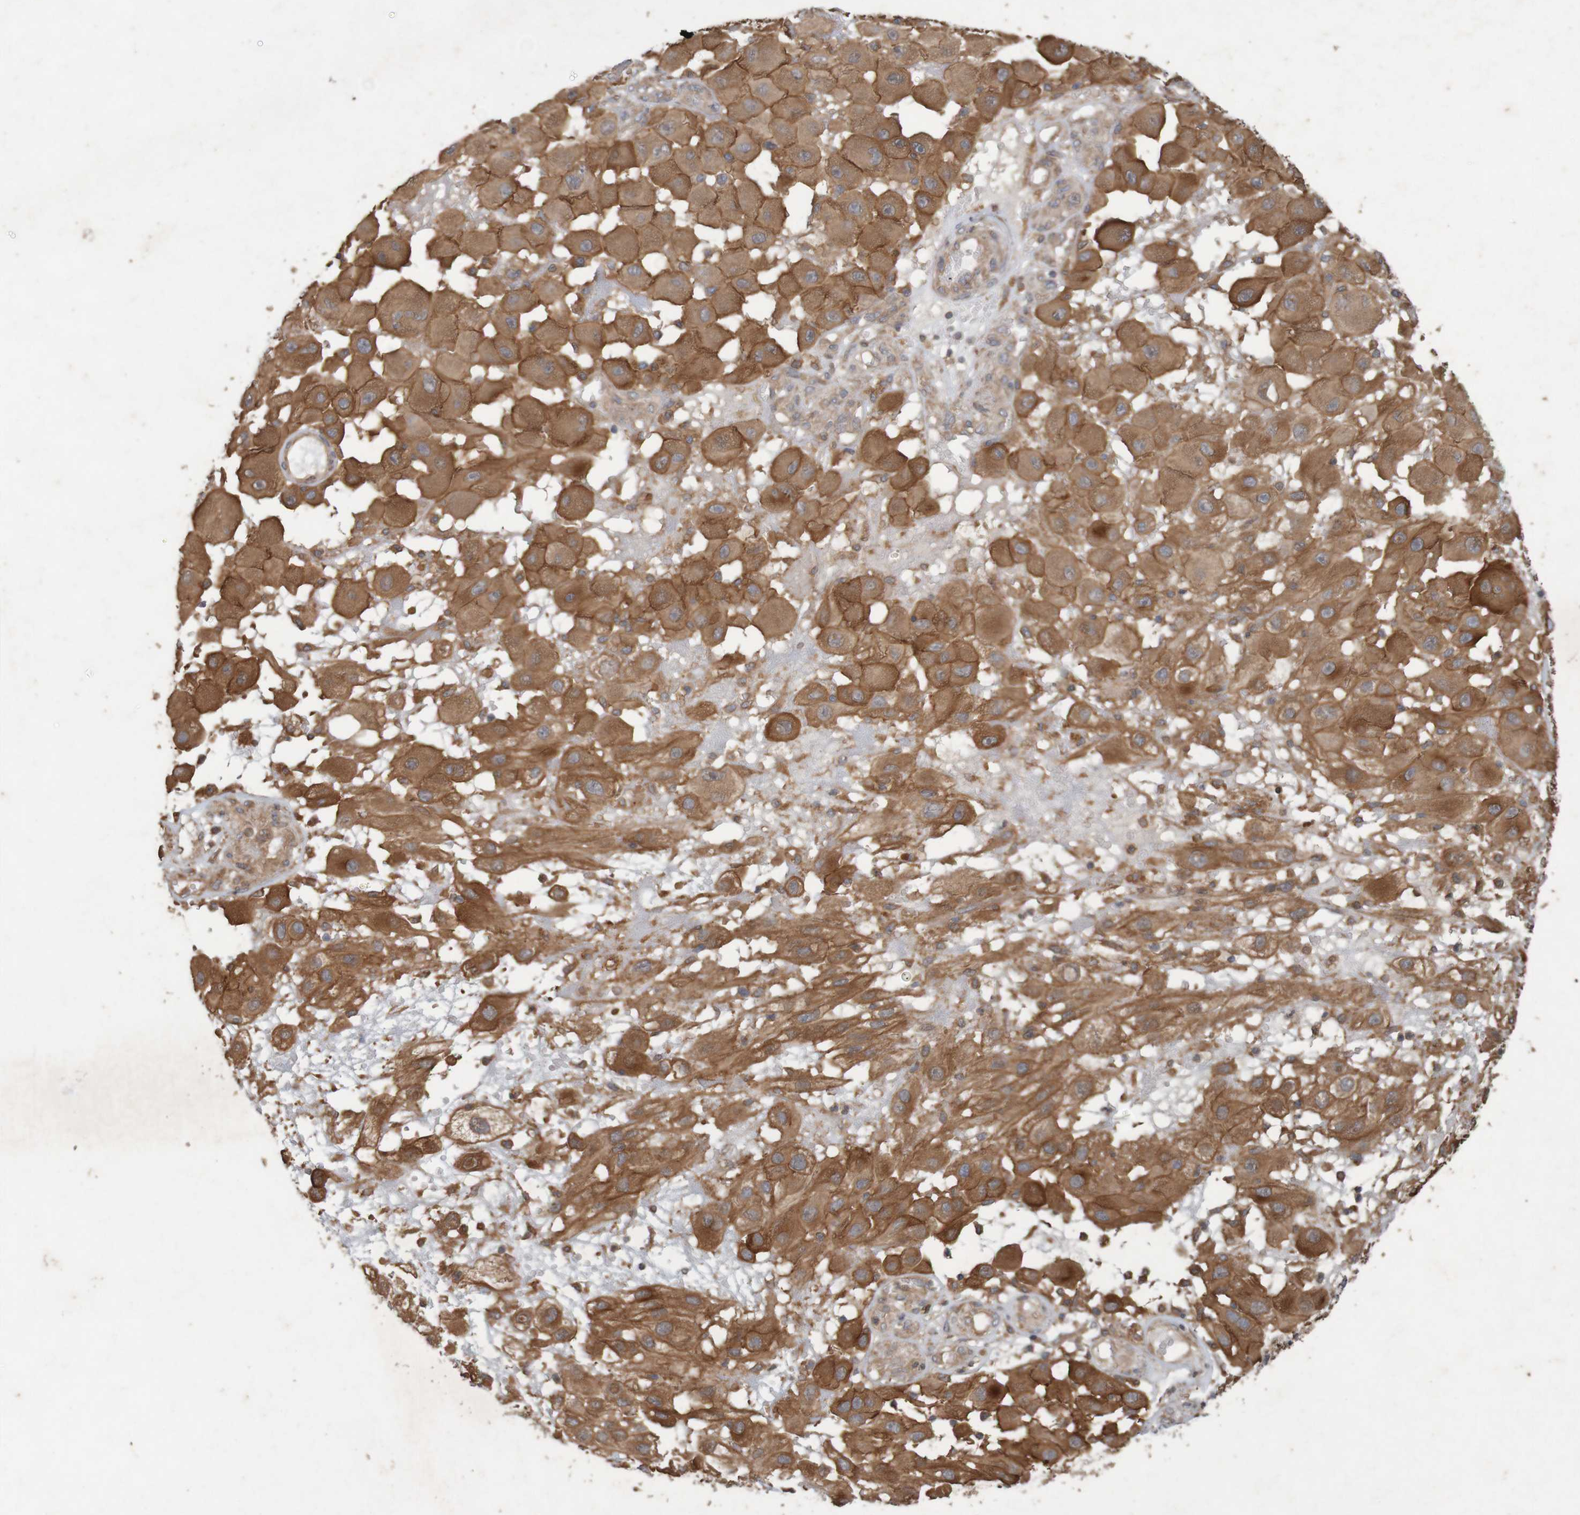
{"staining": {"intensity": "moderate", "quantity": ">75%", "location": "cytoplasmic/membranous"}, "tissue": "melanoma", "cell_type": "Tumor cells", "image_type": "cancer", "snomed": [{"axis": "morphology", "description": "Malignant melanoma, NOS"}, {"axis": "topography", "description": "Skin"}], "caption": "Moderate cytoplasmic/membranous staining for a protein is present in approximately >75% of tumor cells of melanoma using immunohistochemistry (IHC).", "gene": "ARHGEF11", "patient": {"sex": "female", "age": 81}}